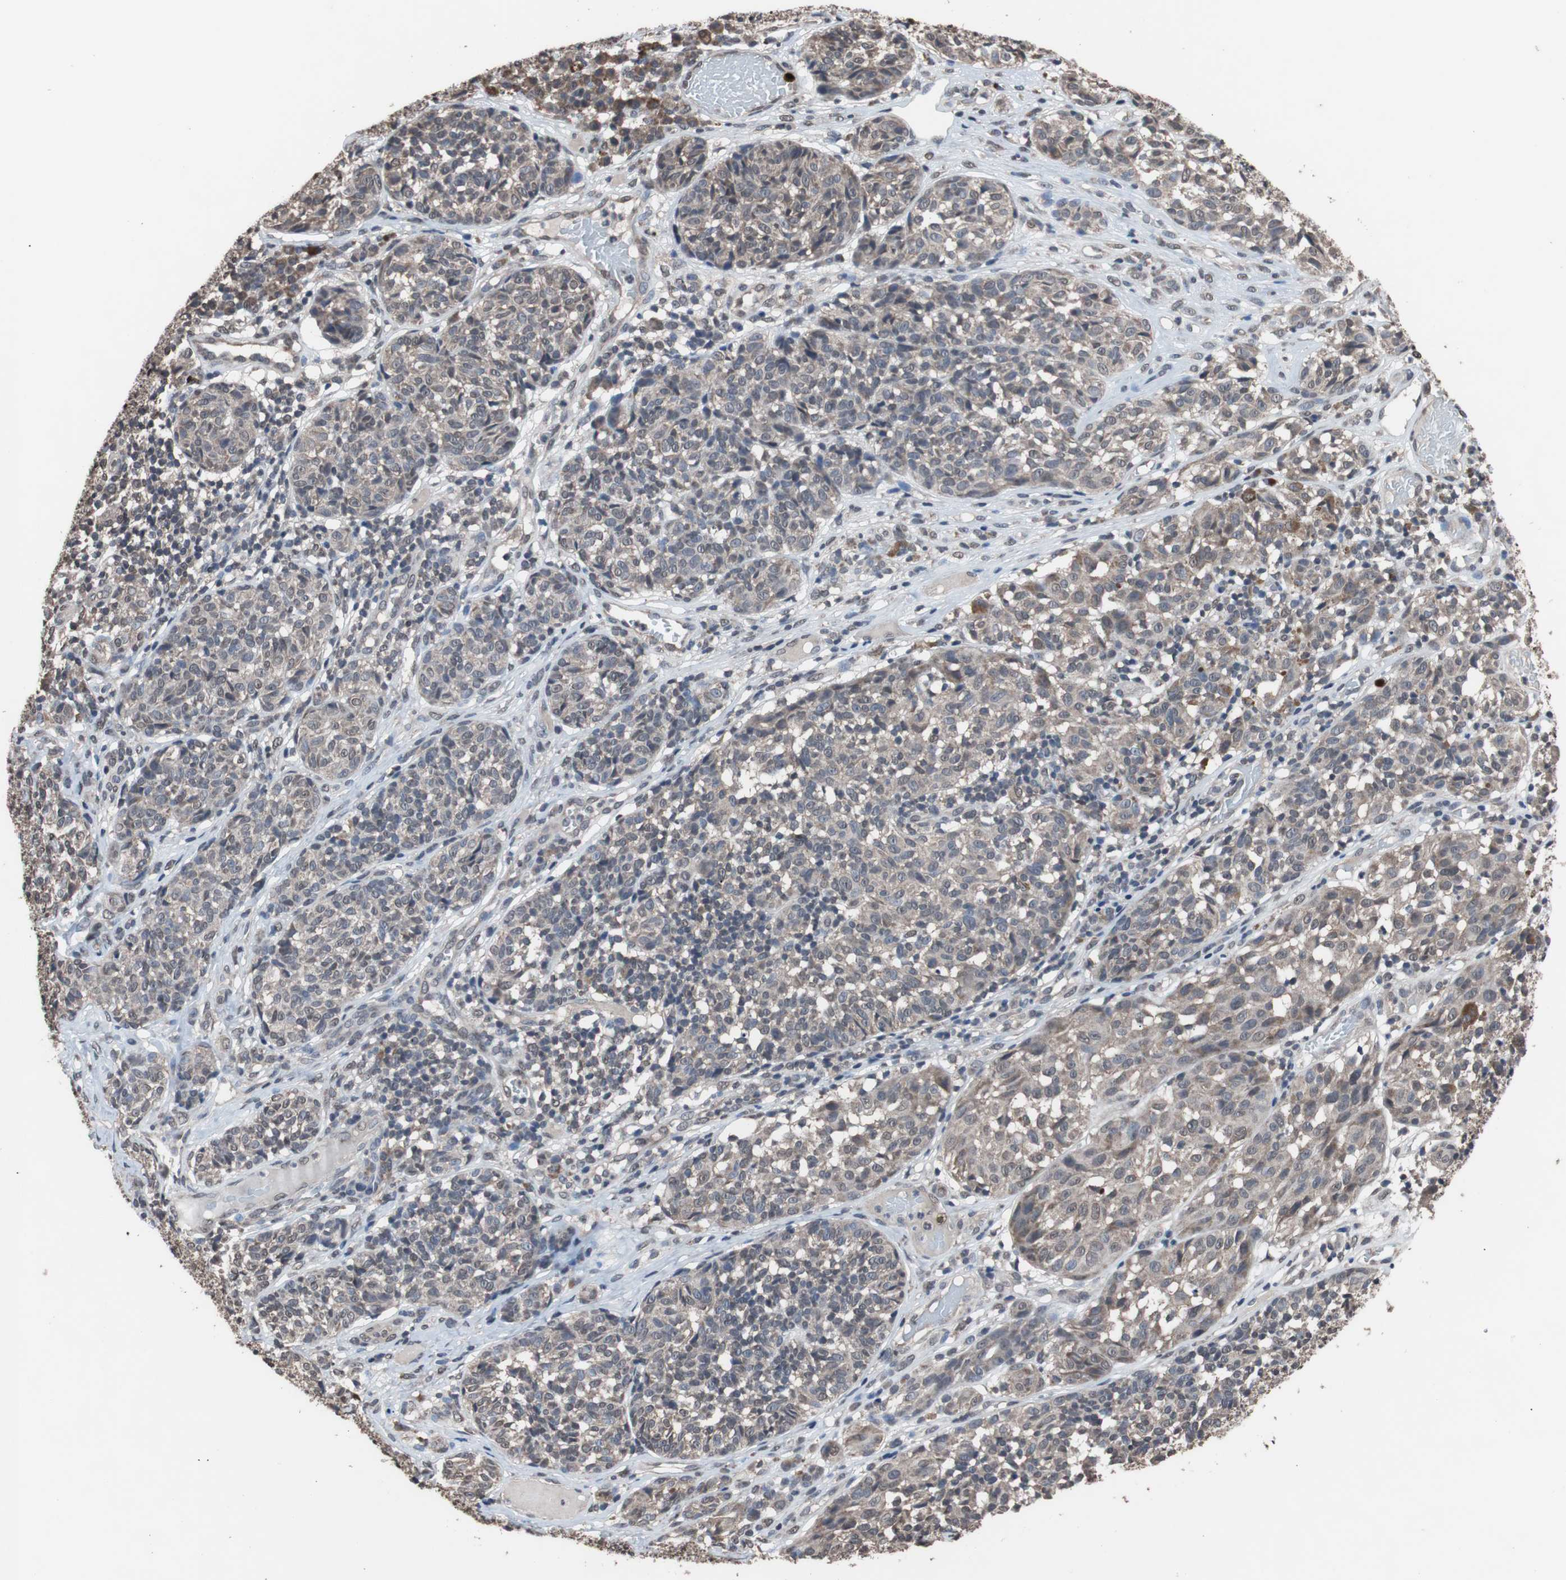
{"staining": {"intensity": "weak", "quantity": ">75%", "location": "cytoplasmic/membranous"}, "tissue": "melanoma", "cell_type": "Tumor cells", "image_type": "cancer", "snomed": [{"axis": "morphology", "description": "Malignant melanoma, NOS"}, {"axis": "topography", "description": "Skin"}], "caption": "Immunohistochemistry photomicrograph of malignant melanoma stained for a protein (brown), which displays low levels of weak cytoplasmic/membranous staining in about >75% of tumor cells.", "gene": "MED27", "patient": {"sex": "female", "age": 46}}